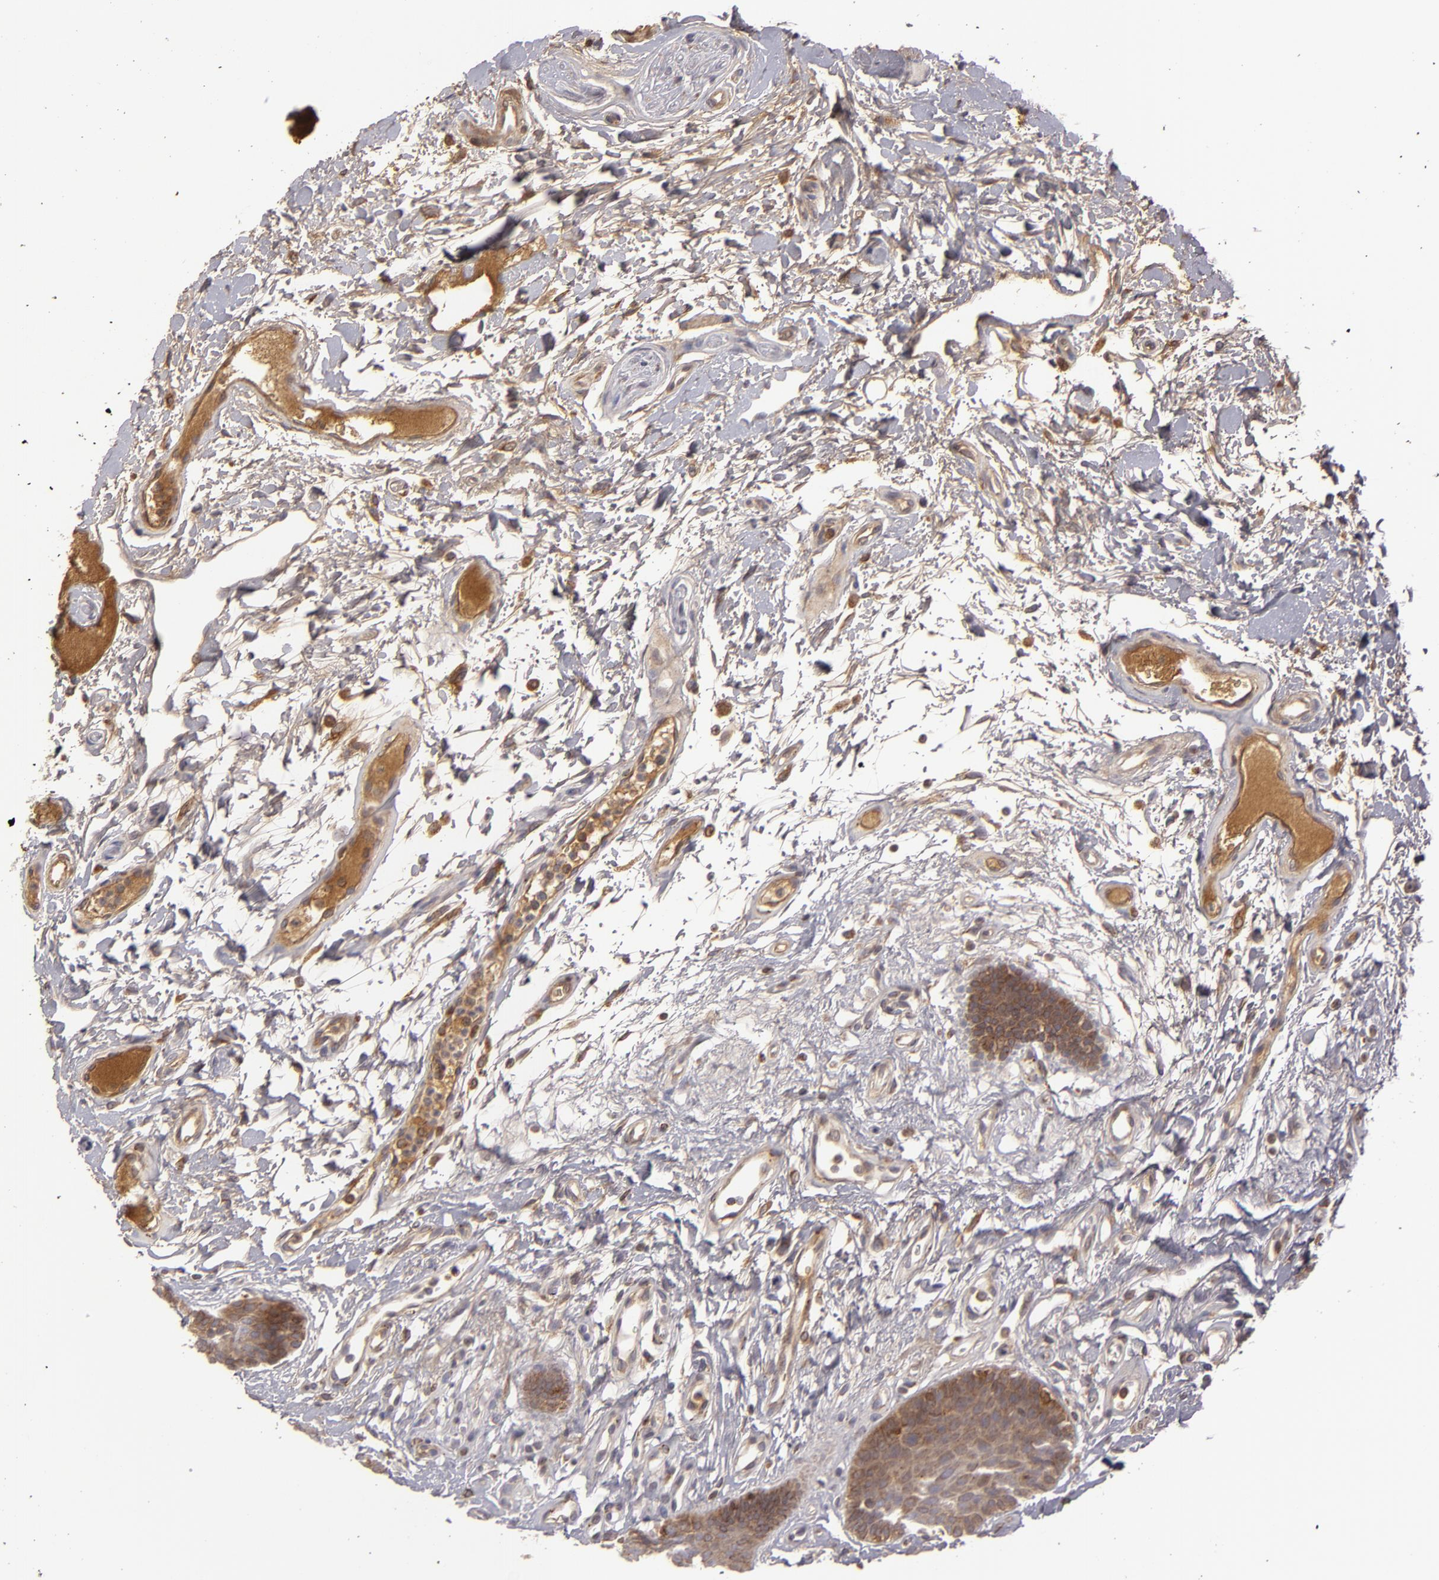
{"staining": {"intensity": "moderate", "quantity": ">75%", "location": "cytoplasmic/membranous"}, "tissue": "oral mucosa", "cell_type": "Squamous epithelial cells", "image_type": "normal", "snomed": [{"axis": "morphology", "description": "Normal tissue, NOS"}, {"axis": "topography", "description": "Oral tissue"}], "caption": "Oral mucosa stained for a protein (brown) shows moderate cytoplasmic/membranous positive expression in approximately >75% of squamous epithelial cells.", "gene": "CFB", "patient": {"sex": "male", "age": 62}}